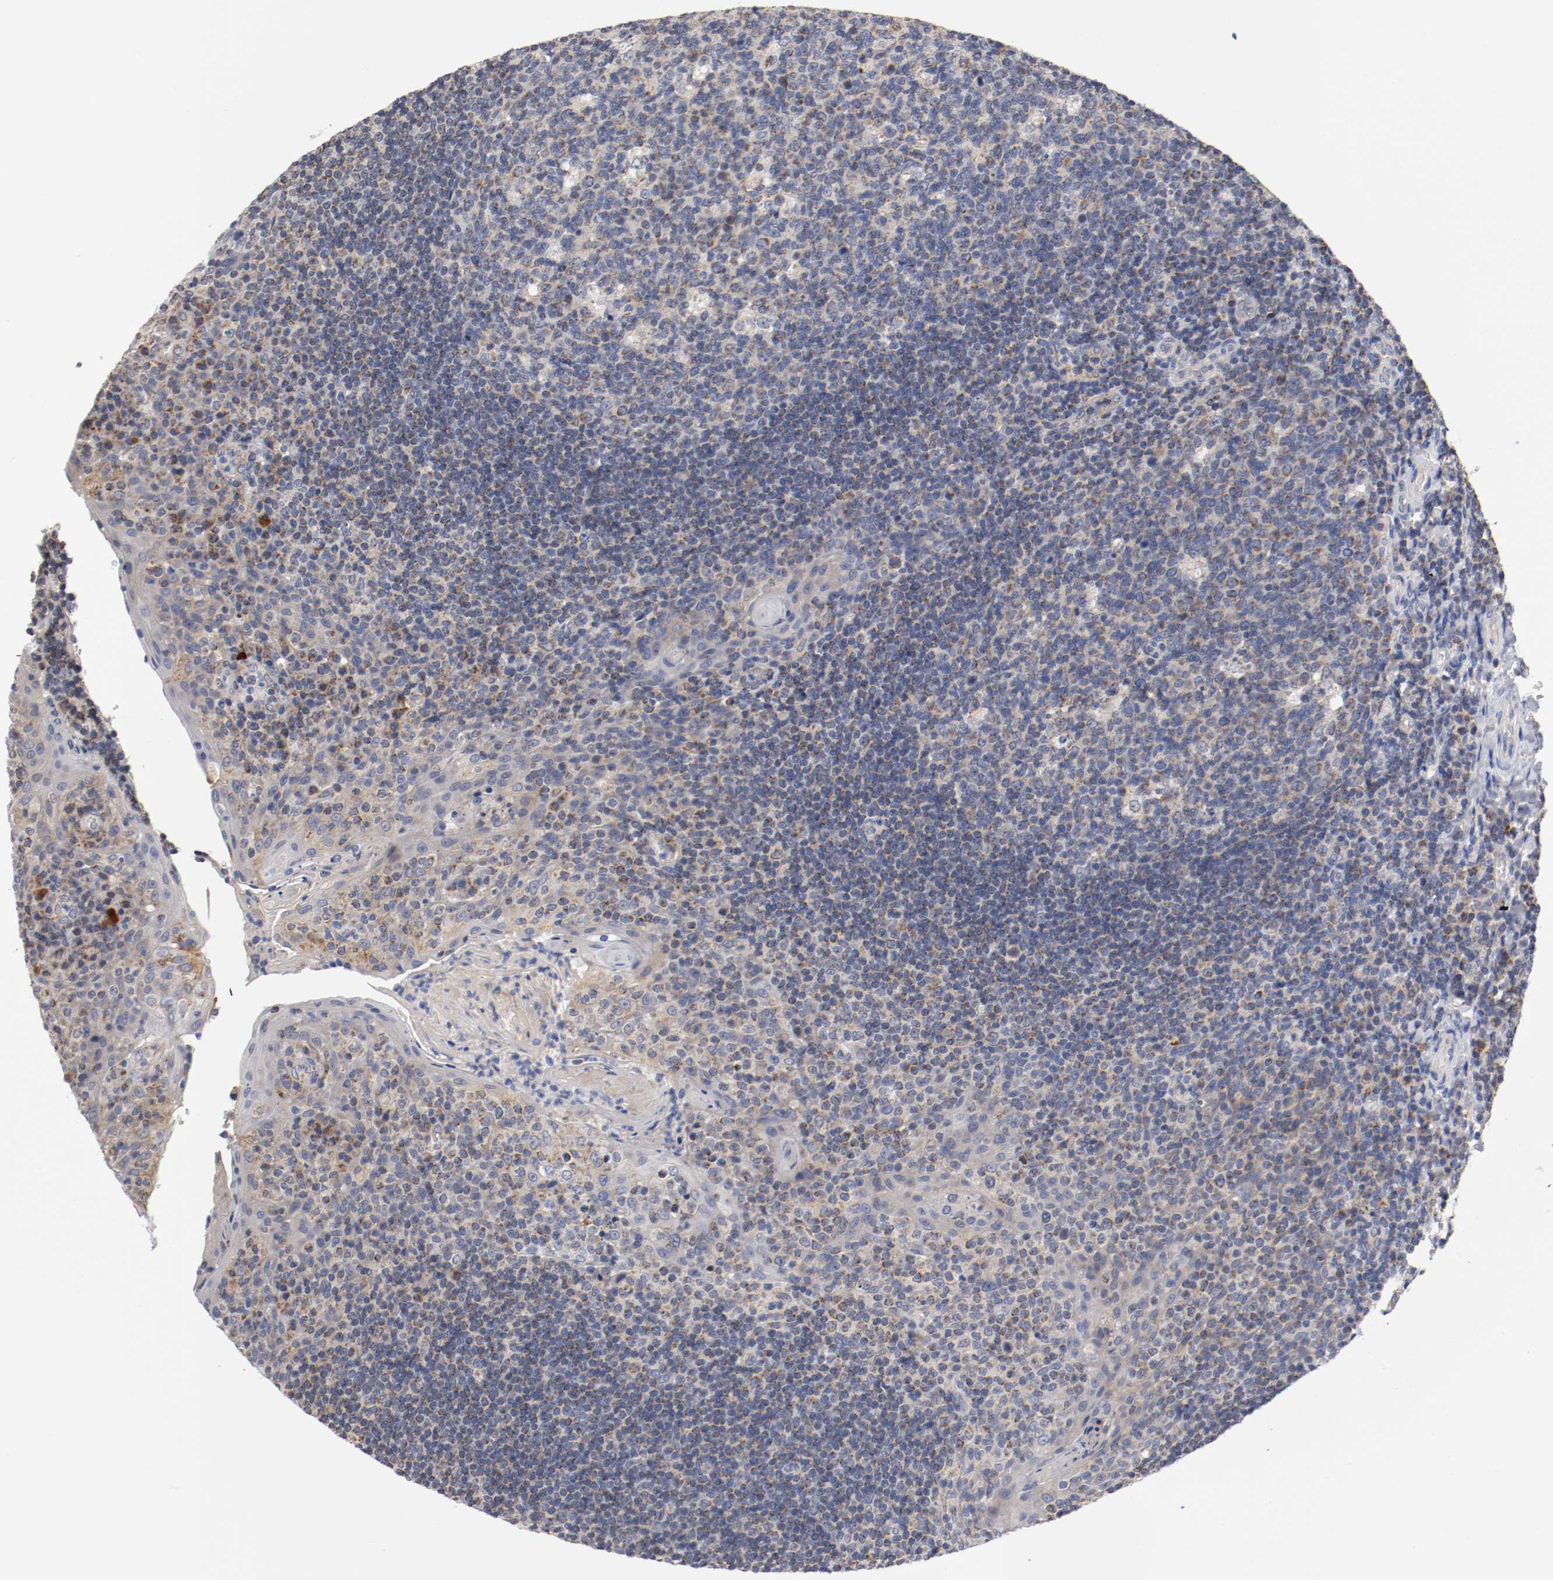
{"staining": {"intensity": "weak", "quantity": "<25%", "location": "cytoplasmic/membranous"}, "tissue": "tonsil", "cell_type": "Germinal center cells", "image_type": "normal", "snomed": [{"axis": "morphology", "description": "Normal tissue, NOS"}, {"axis": "topography", "description": "Tonsil"}], "caption": "There is no significant staining in germinal center cells of tonsil. (DAB (3,3'-diaminobenzidine) immunohistochemistry (IHC) visualized using brightfield microscopy, high magnification).", "gene": "PCSK6", "patient": {"sex": "male", "age": 17}}